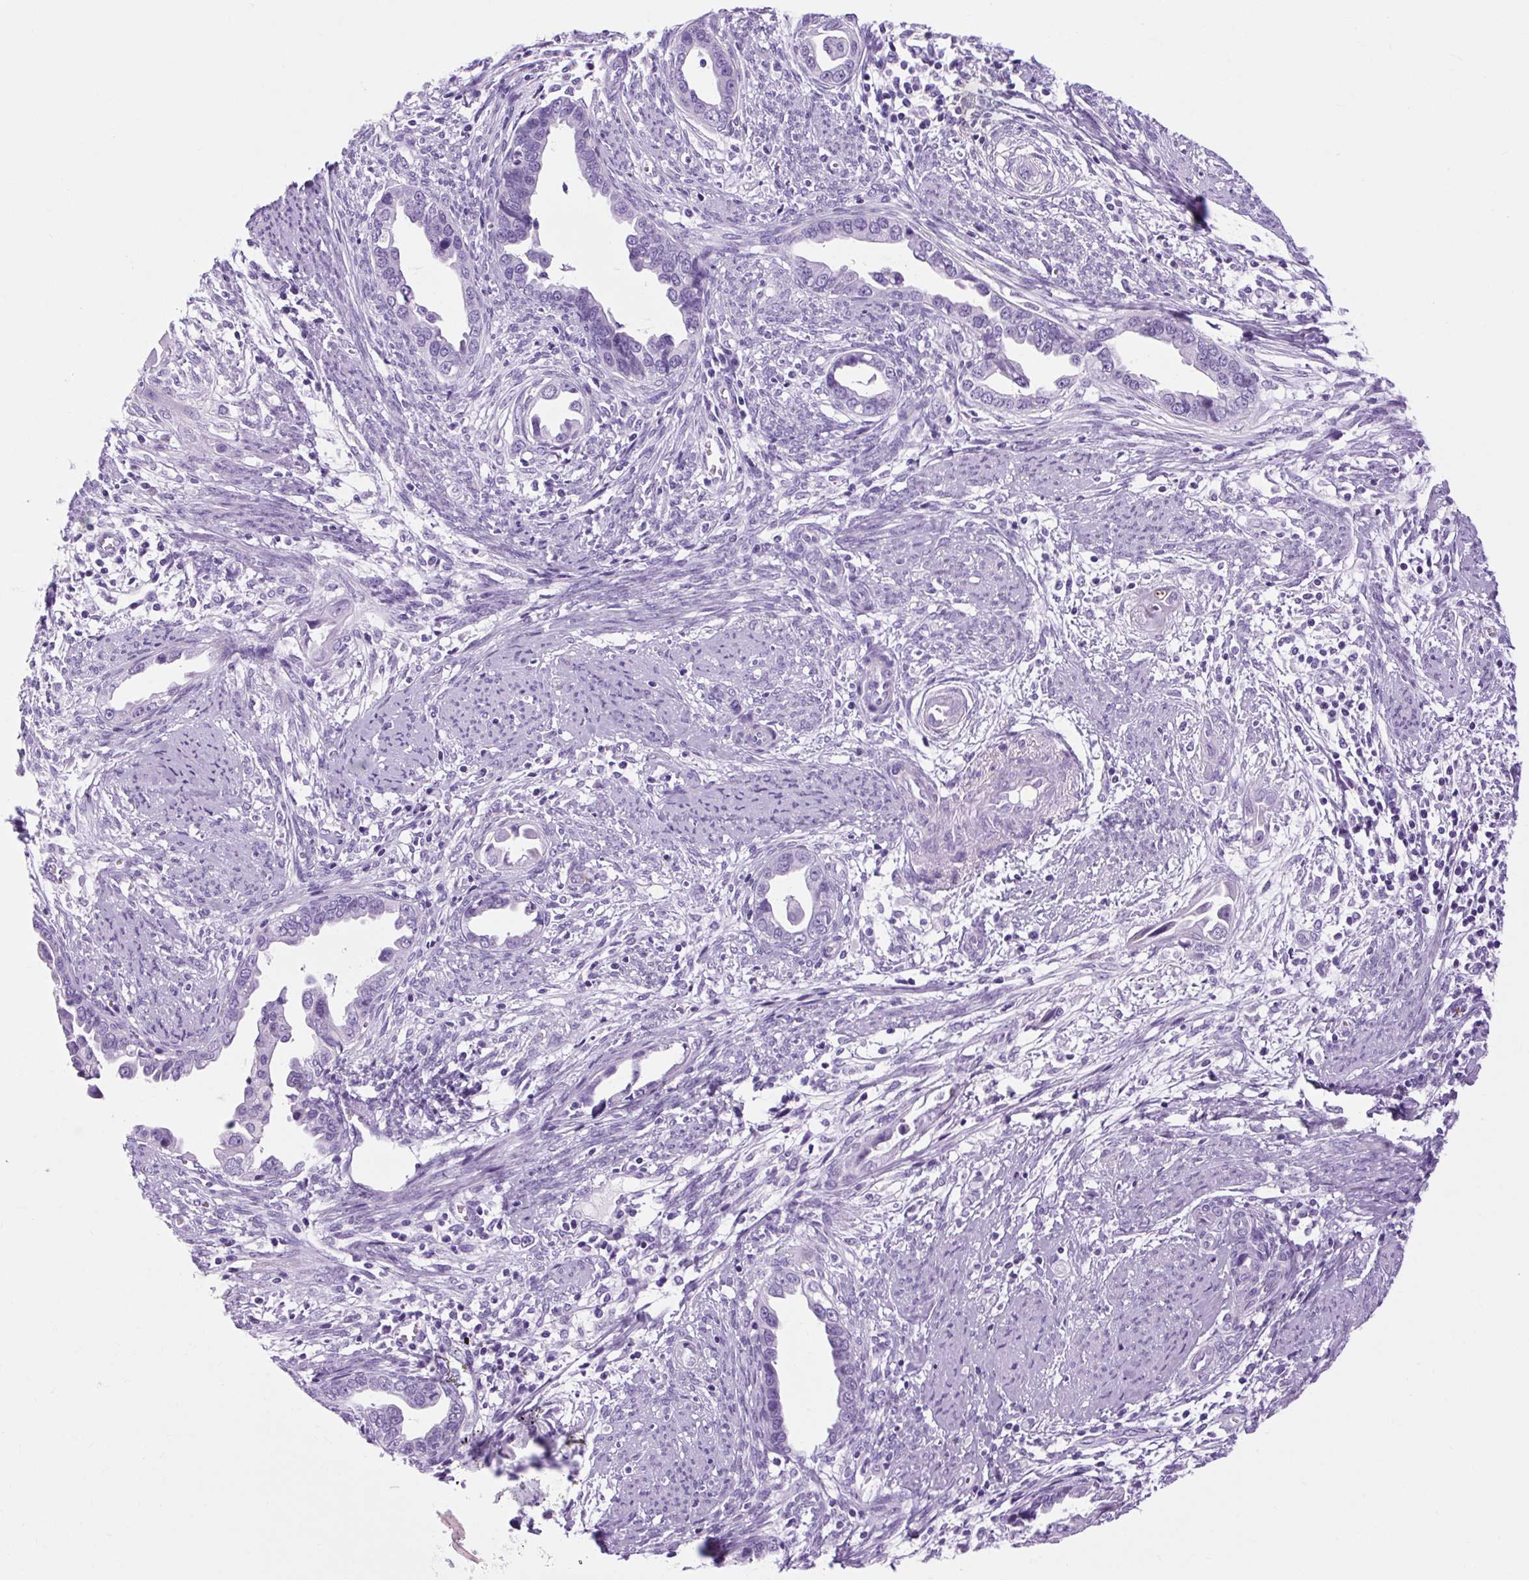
{"staining": {"intensity": "negative", "quantity": "none", "location": "none"}, "tissue": "endometrial cancer", "cell_type": "Tumor cells", "image_type": "cancer", "snomed": [{"axis": "morphology", "description": "Adenocarcinoma, NOS"}, {"axis": "topography", "description": "Endometrium"}], "caption": "Immunohistochemical staining of human endometrial adenocarcinoma shows no significant expression in tumor cells.", "gene": "OOEP", "patient": {"sex": "female", "age": 57}}